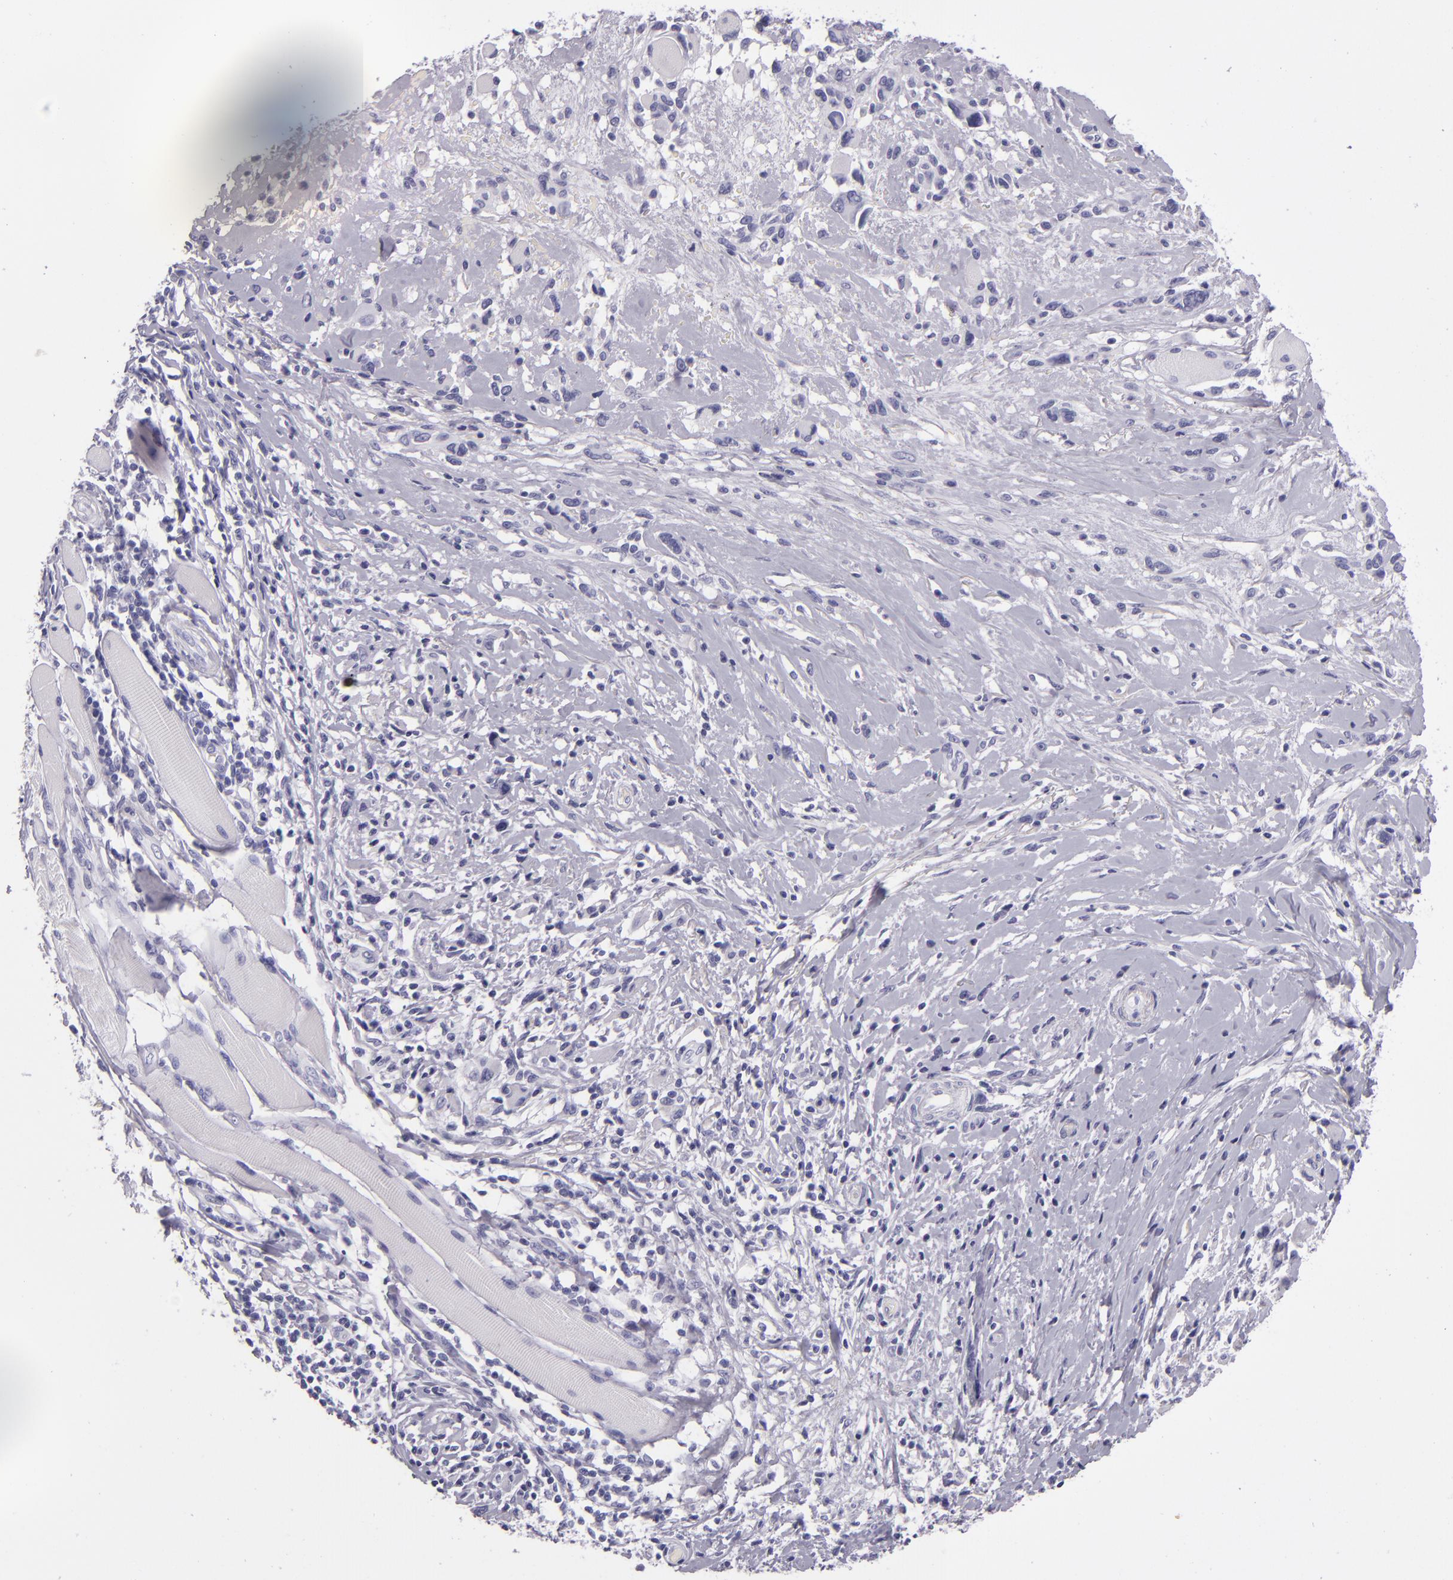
{"staining": {"intensity": "negative", "quantity": "none", "location": "none"}, "tissue": "melanoma", "cell_type": "Tumor cells", "image_type": "cancer", "snomed": [{"axis": "morphology", "description": "Malignant melanoma, NOS"}, {"axis": "topography", "description": "Skin"}], "caption": "This is an immunohistochemistry (IHC) image of human melanoma. There is no expression in tumor cells.", "gene": "CR2", "patient": {"sex": "male", "age": 91}}